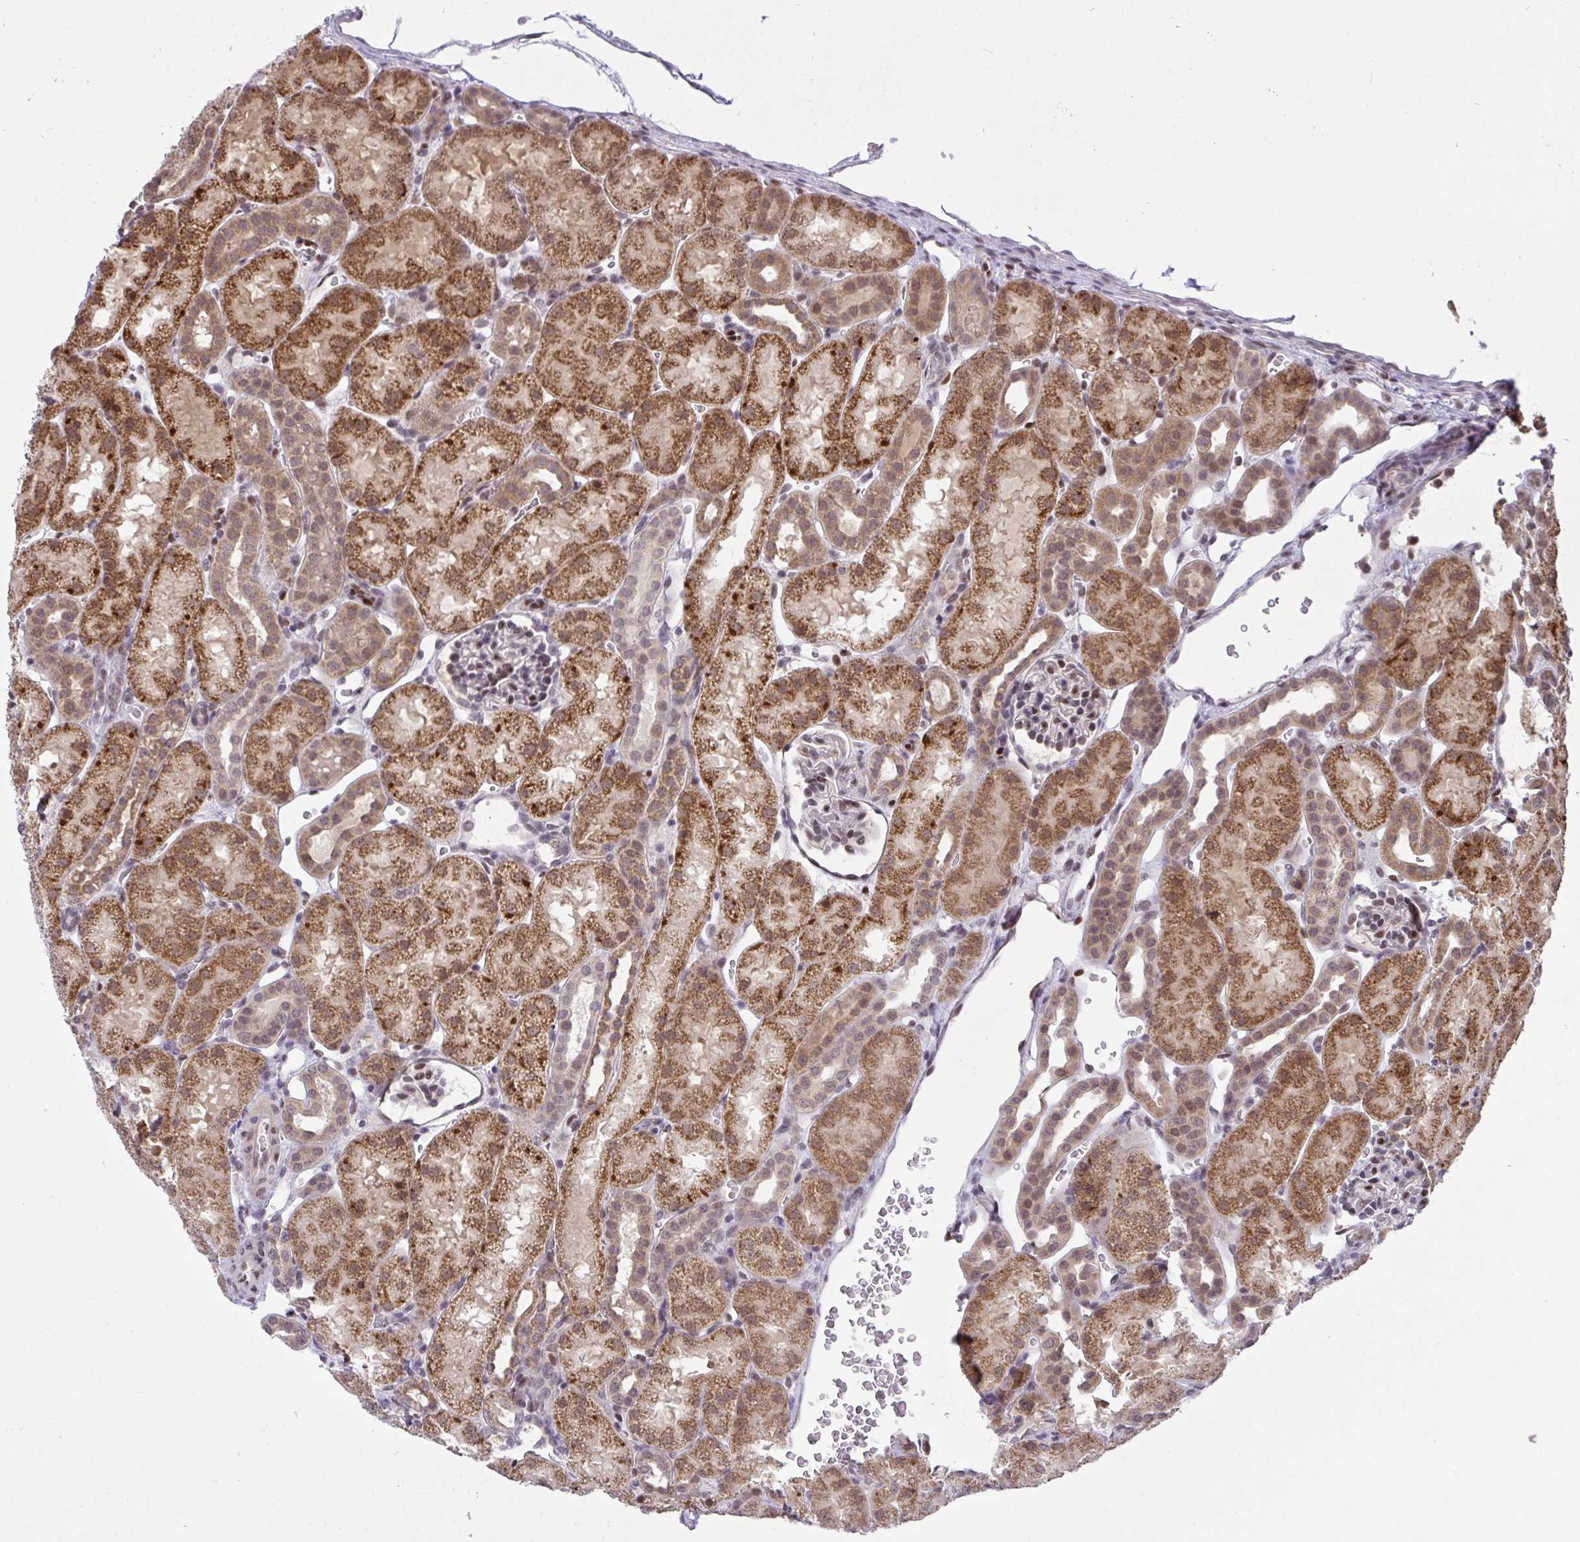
{"staining": {"intensity": "moderate", "quantity": "25%-75%", "location": "nuclear"}, "tissue": "kidney", "cell_type": "Cells in glomeruli", "image_type": "normal", "snomed": [{"axis": "morphology", "description": "Normal tissue, NOS"}, {"axis": "topography", "description": "Kidney"}], "caption": "Immunohistochemistry (IHC) (DAB (3,3'-diaminobenzidine)) staining of normal human kidney demonstrates moderate nuclear protein expression in approximately 25%-75% of cells in glomeruli.", "gene": "KLF2", "patient": {"sex": "male", "age": 2}}